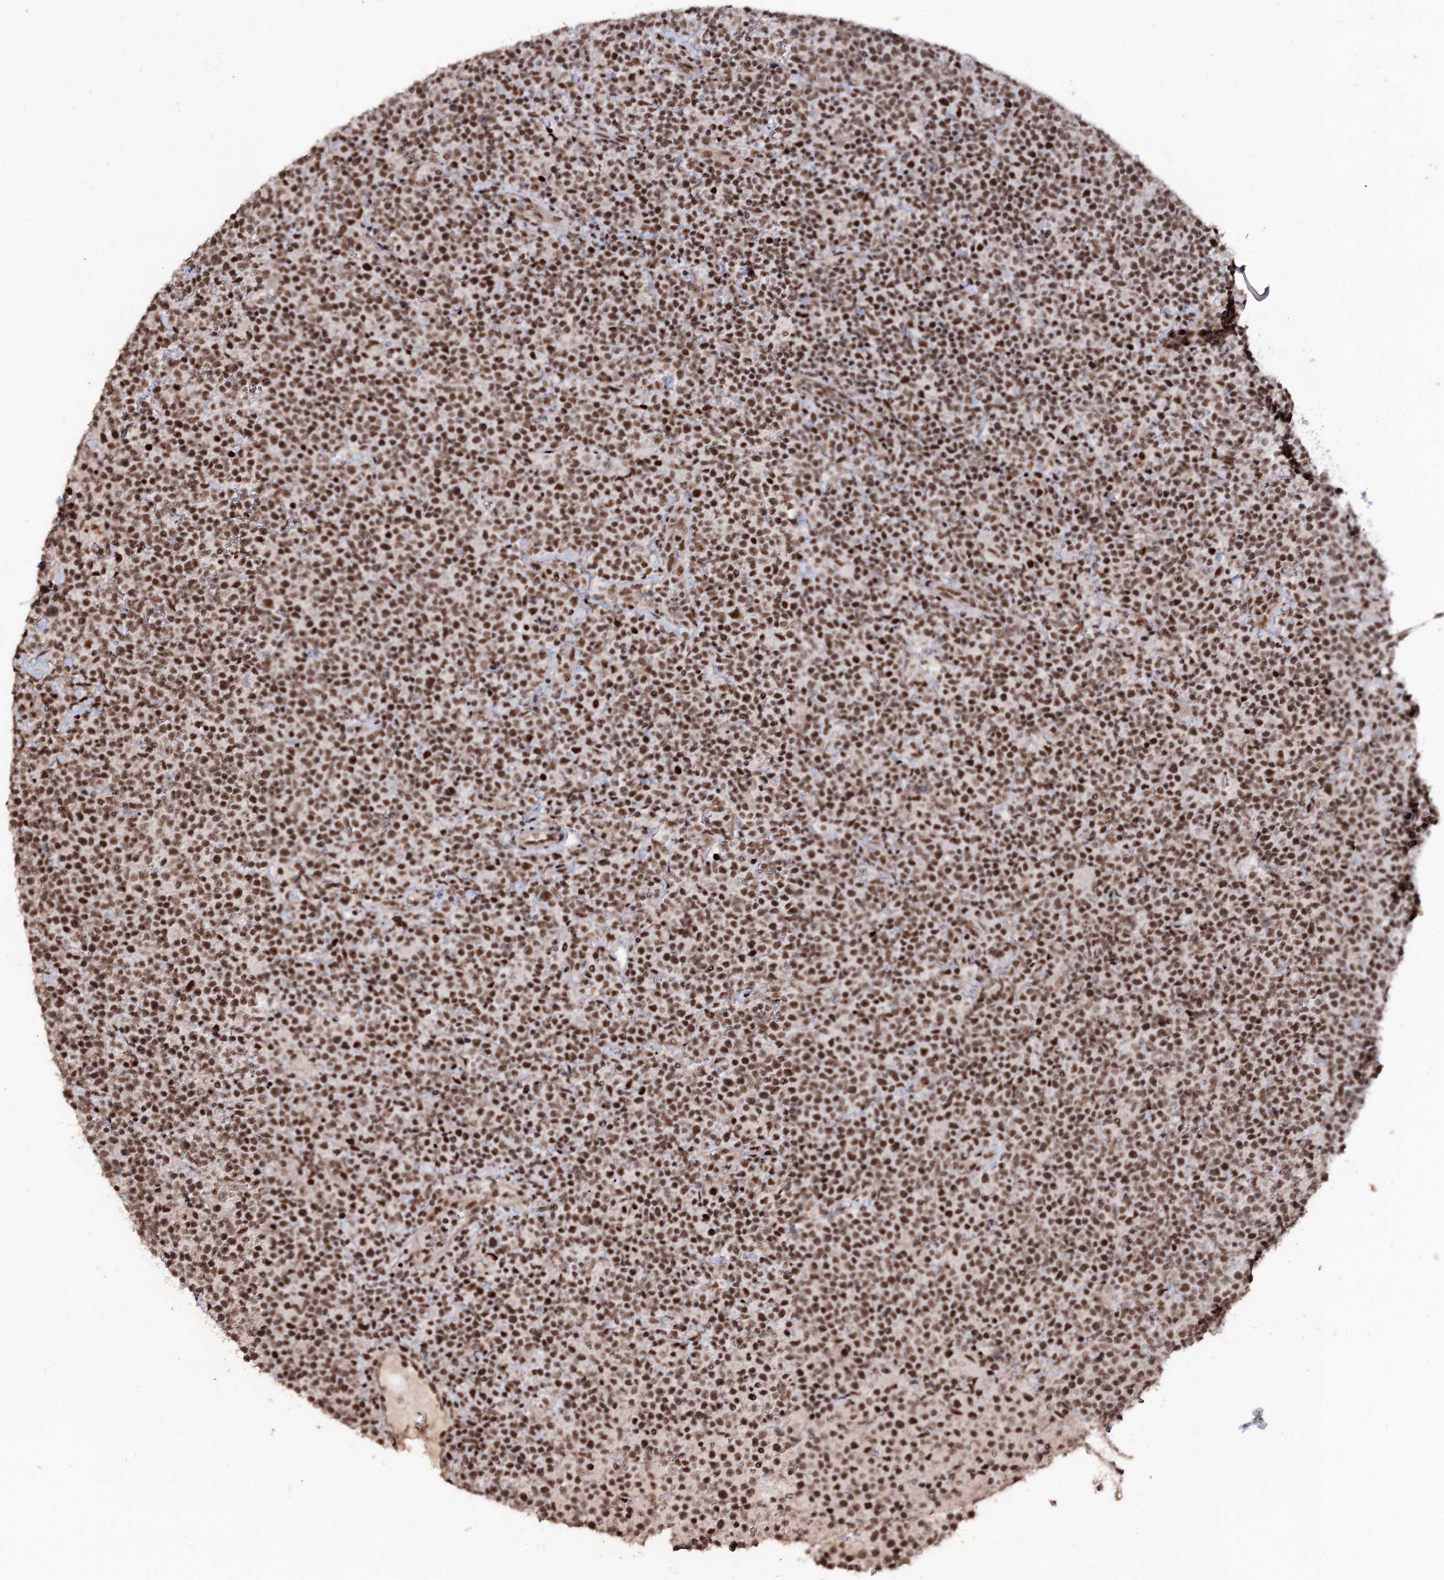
{"staining": {"intensity": "strong", "quantity": ">75%", "location": "nuclear"}, "tissue": "lymphoma", "cell_type": "Tumor cells", "image_type": "cancer", "snomed": [{"axis": "morphology", "description": "Malignant lymphoma, non-Hodgkin's type, High grade"}, {"axis": "topography", "description": "Lymph node"}], "caption": "Immunohistochemistry (IHC) image of lymphoma stained for a protein (brown), which displays high levels of strong nuclear positivity in approximately >75% of tumor cells.", "gene": "U2SURP", "patient": {"sex": "male", "age": 61}}